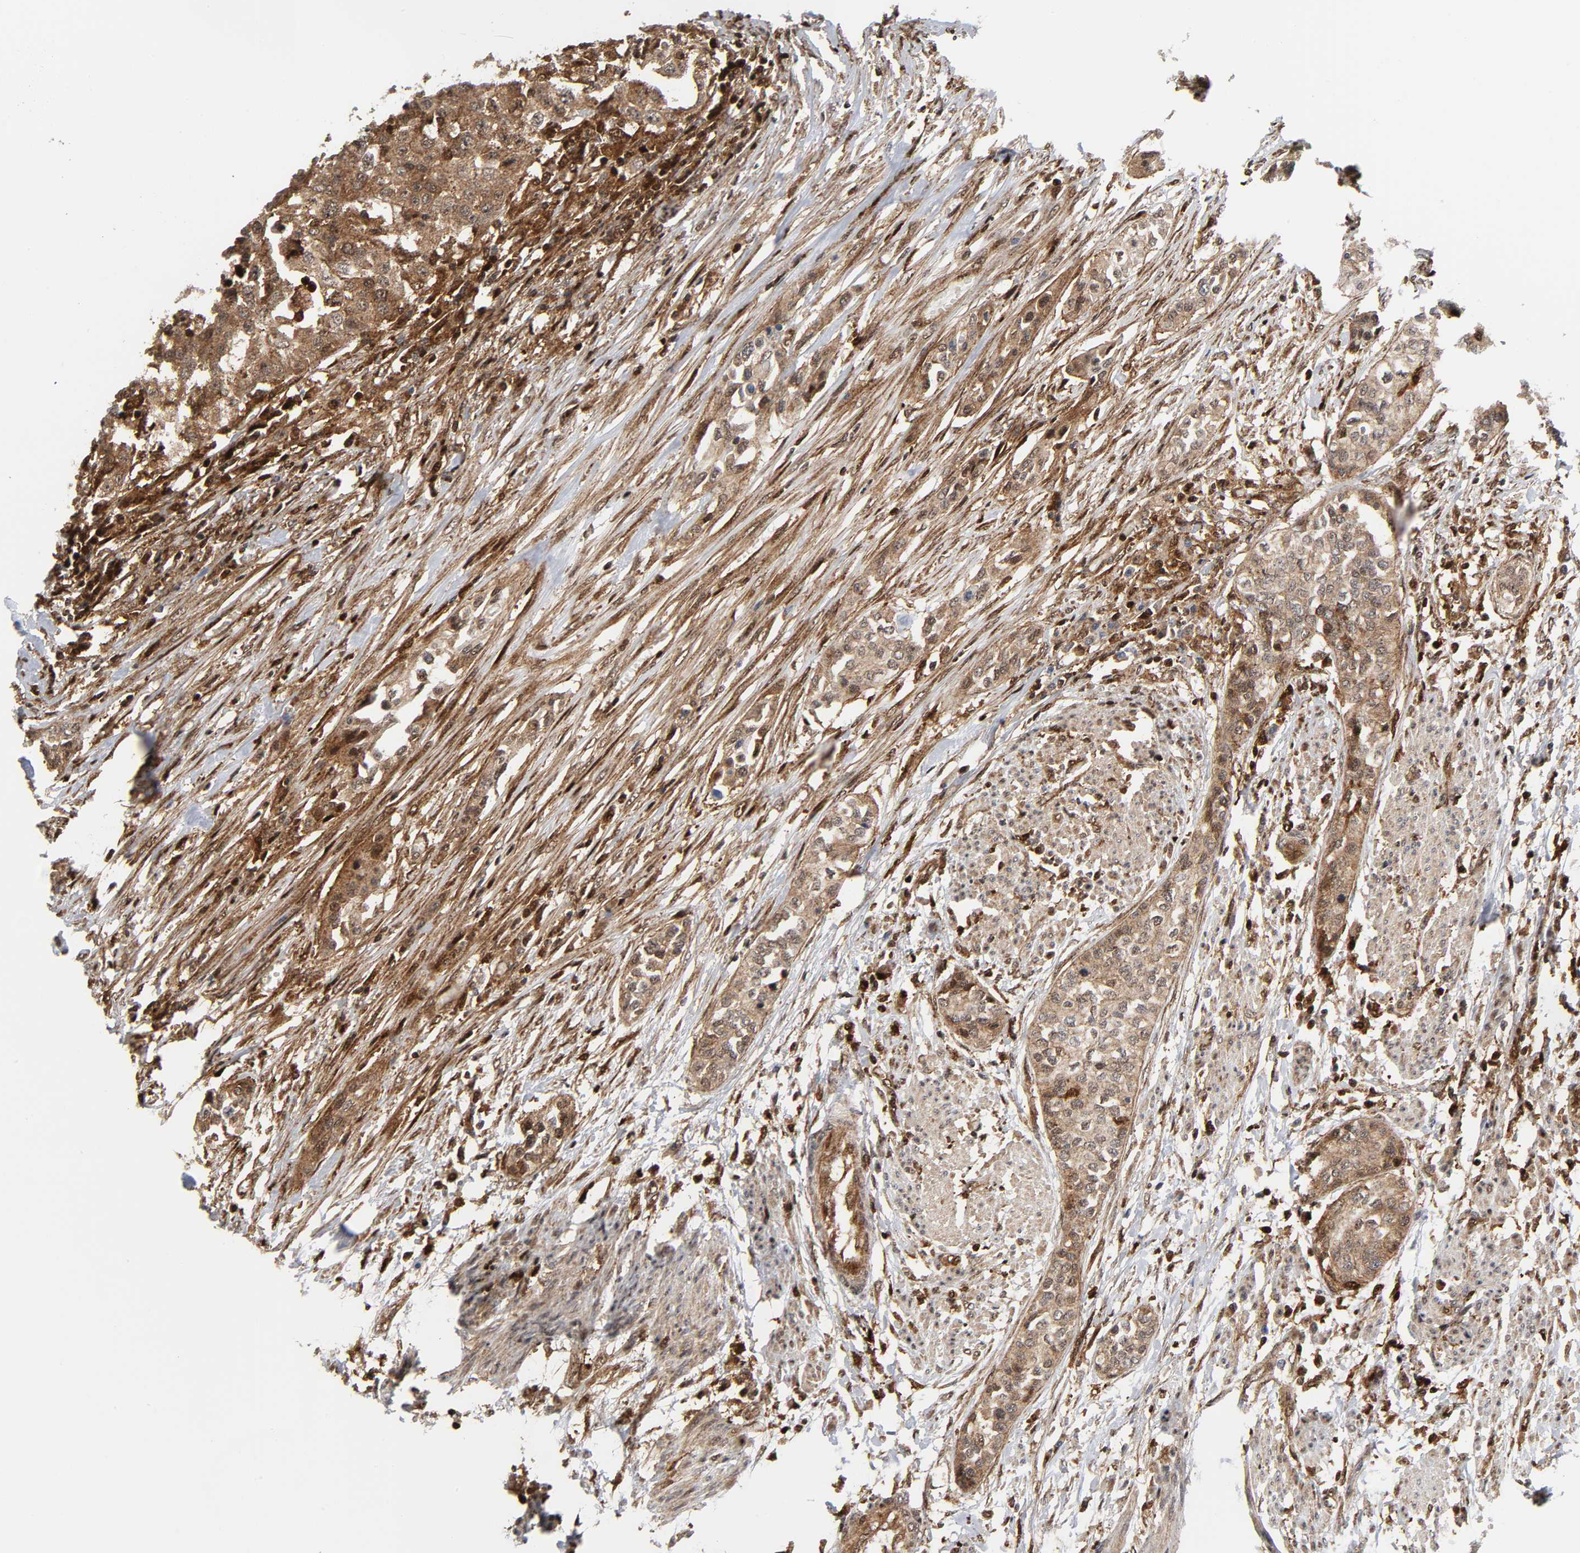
{"staining": {"intensity": "moderate", "quantity": ">75%", "location": "cytoplasmic/membranous"}, "tissue": "urothelial cancer", "cell_type": "Tumor cells", "image_type": "cancer", "snomed": [{"axis": "morphology", "description": "Urothelial carcinoma, High grade"}, {"axis": "topography", "description": "Urinary bladder"}], "caption": "A medium amount of moderate cytoplasmic/membranous positivity is appreciated in about >75% of tumor cells in urothelial cancer tissue.", "gene": "MAPK1", "patient": {"sex": "male", "age": 74}}